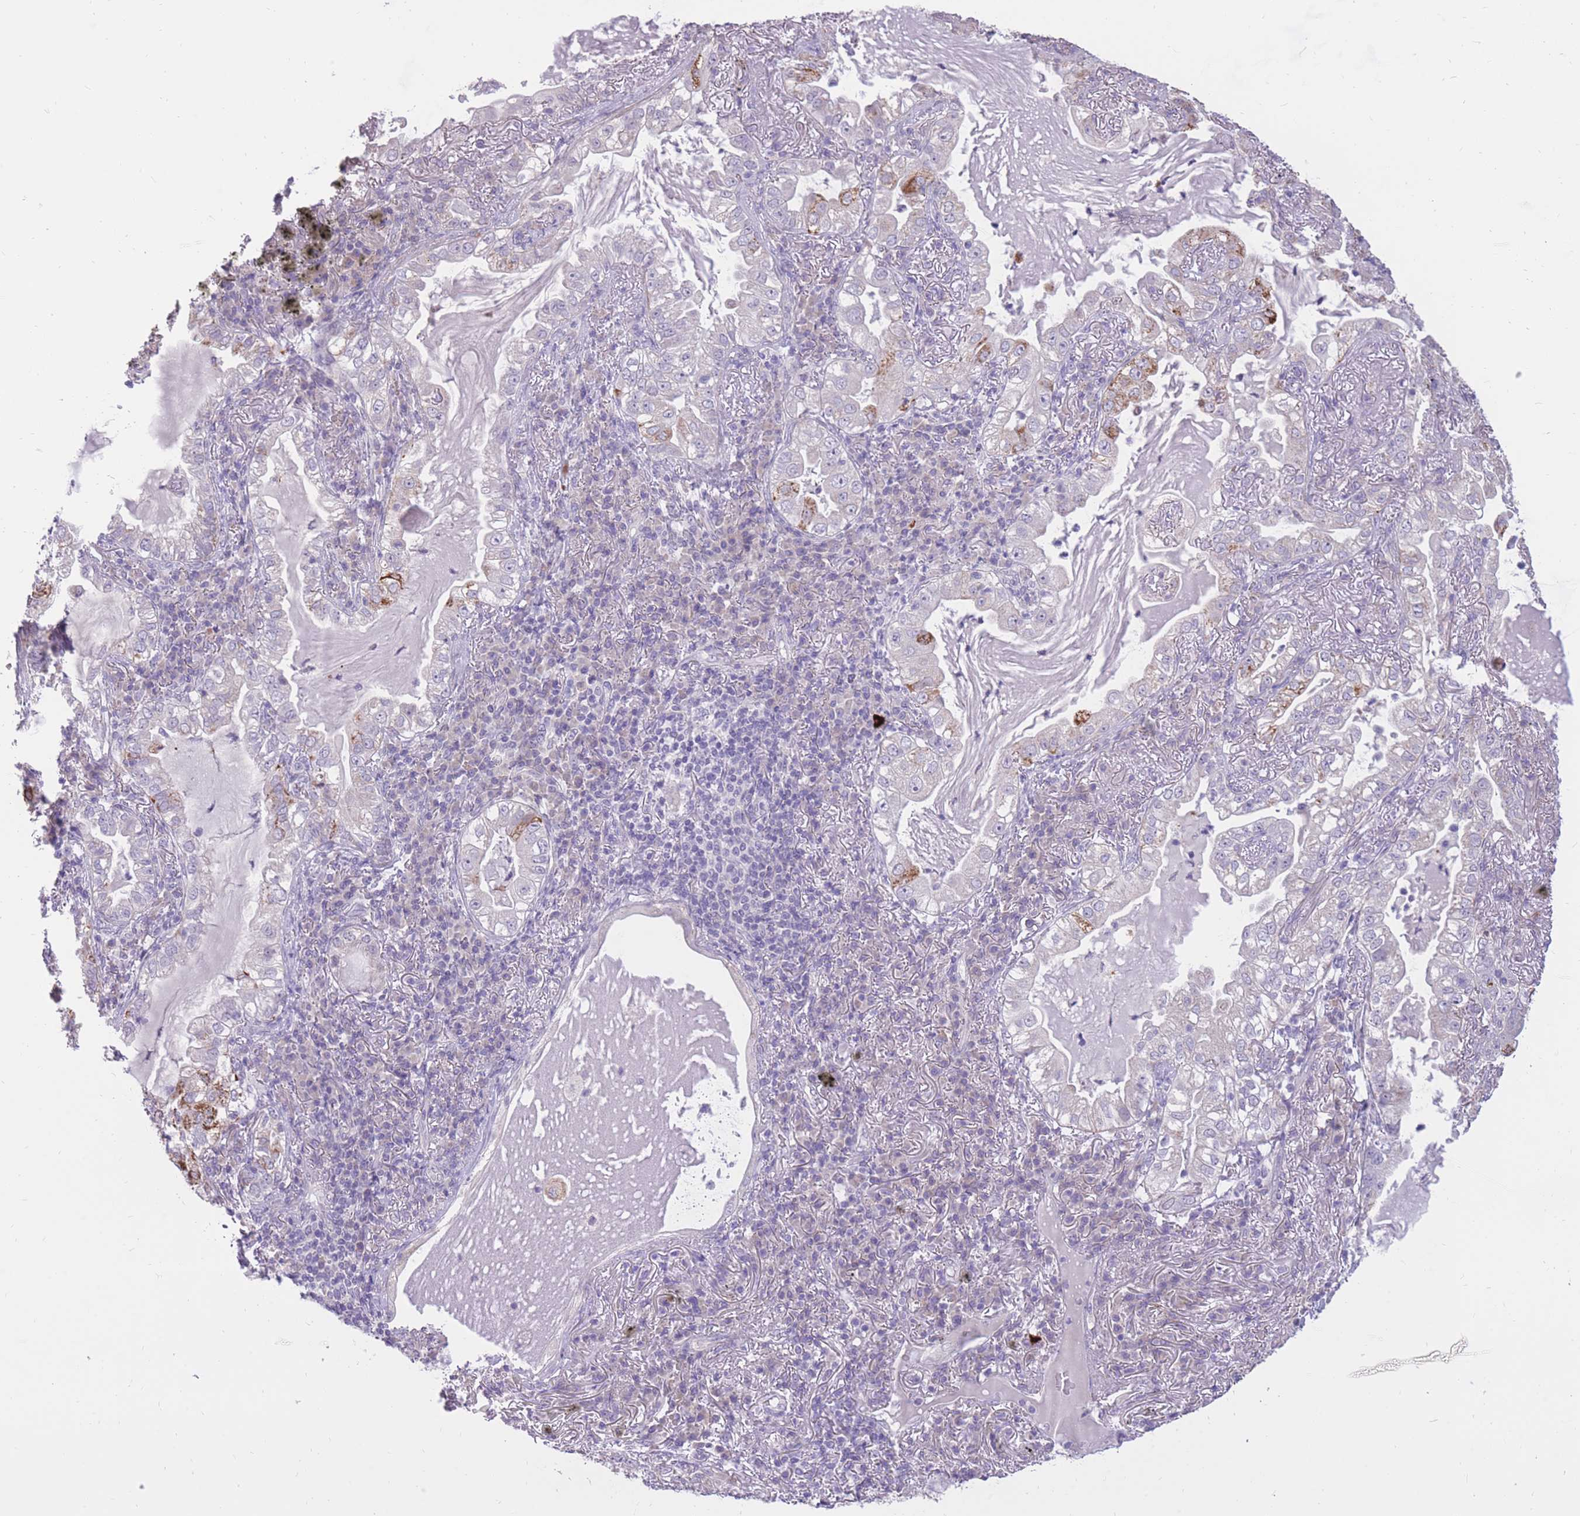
{"staining": {"intensity": "strong", "quantity": "<25%", "location": "cytoplasmic/membranous"}, "tissue": "lung cancer", "cell_type": "Tumor cells", "image_type": "cancer", "snomed": [{"axis": "morphology", "description": "Adenocarcinoma, NOS"}, {"axis": "topography", "description": "Lung"}], "caption": "Strong cytoplasmic/membranous positivity is appreciated in approximately <25% of tumor cells in adenocarcinoma (lung). The staining is performed using DAB (3,3'-diaminobenzidine) brown chromogen to label protein expression. The nuclei are counter-stained blue using hematoxylin.", "gene": "RNF170", "patient": {"sex": "female", "age": 73}}